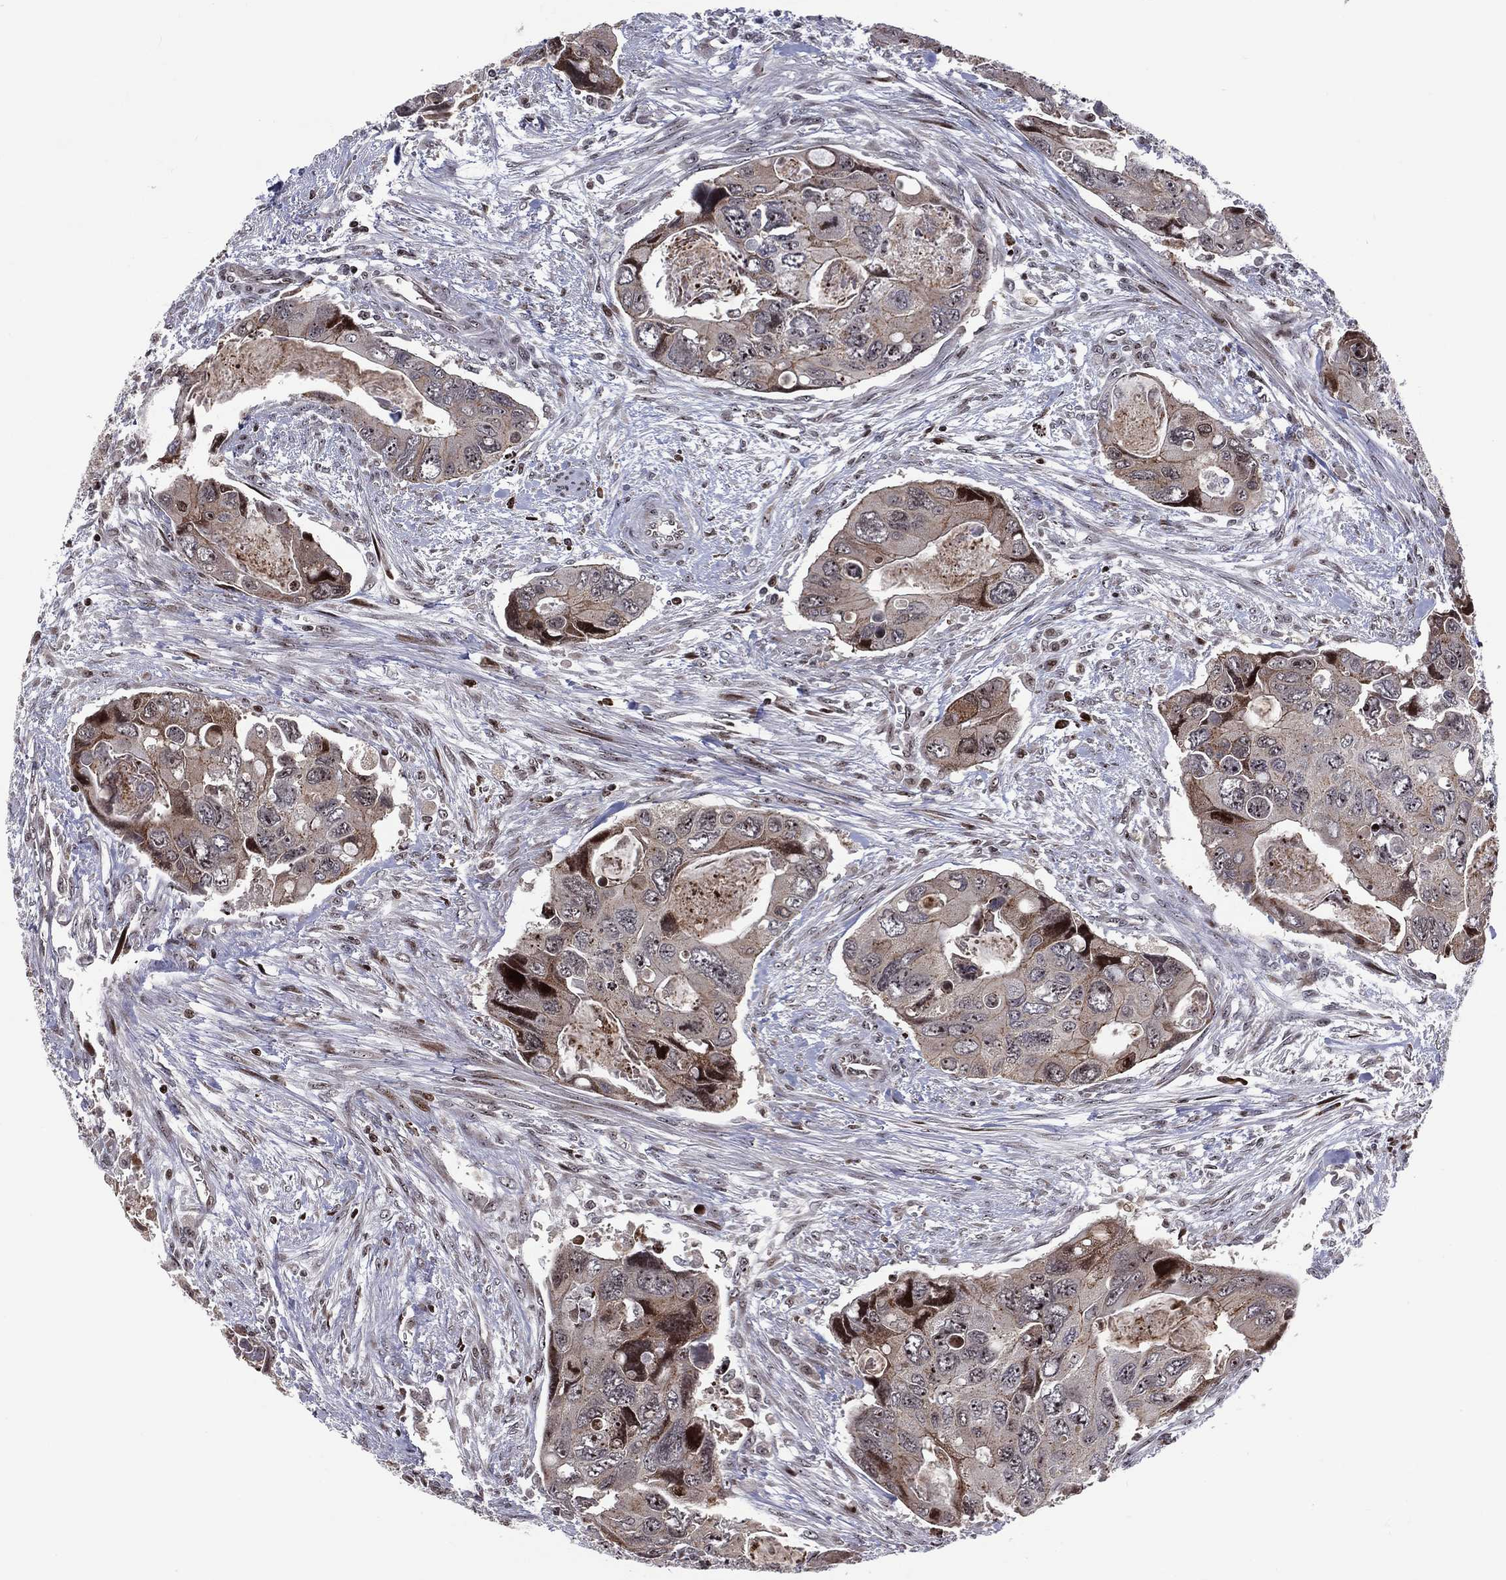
{"staining": {"intensity": "weak", "quantity": "25%-75%", "location": "cytoplasmic/membranous"}, "tissue": "colorectal cancer", "cell_type": "Tumor cells", "image_type": "cancer", "snomed": [{"axis": "morphology", "description": "Adenocarcinoma, NOS"}, {"axis": "topography", "description": "Rectum"}], "caption": "IHC of human colorectal cancer (adenocarcinoma) exhibits low levels of weak cytoplasmic/membranous positivity in approximately 25%-75% of tumor cells.", "gene": "VHL", "patient": {"sex": "male", "age": 62}}